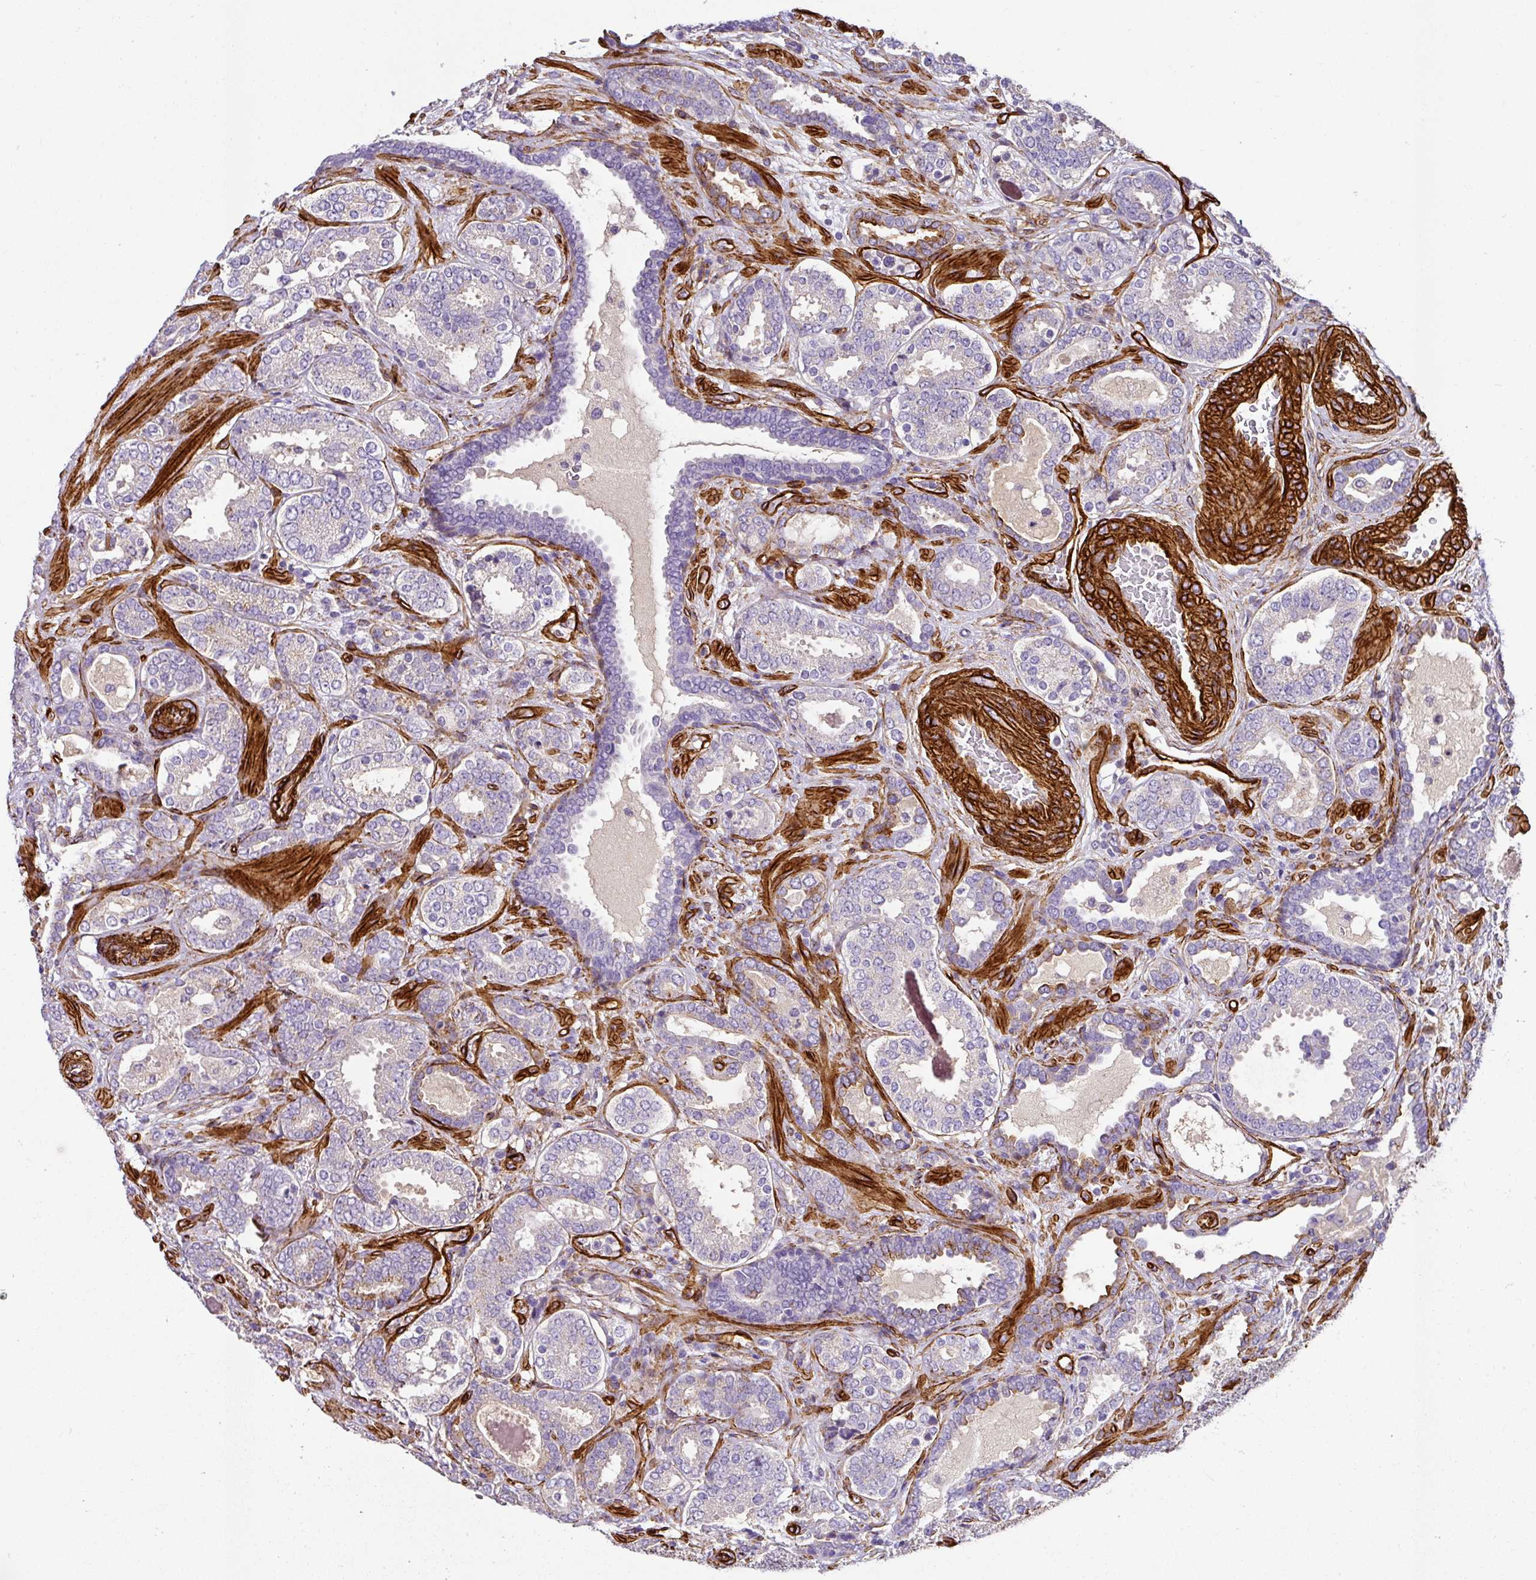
{"staining": {"intensity": "negative", "quantity": "none", "location": "none"}, "tissue": "prostate cancer", "cell_type": "Tumor cells", "image_type": "cancer", "snomed": [{"axis": "morphology", "description": "Adenocarcinoma, High grade"}, {"axis": "topography", "description": "Prostate"}], "caption": "Prostate cancer (high-grade adenocarcinoma) was stained to show a protein in brown. There is no significant expression in tumor cells.", "gene": "SLC25A17", "patient": {"sex": "male", "age": 65}}